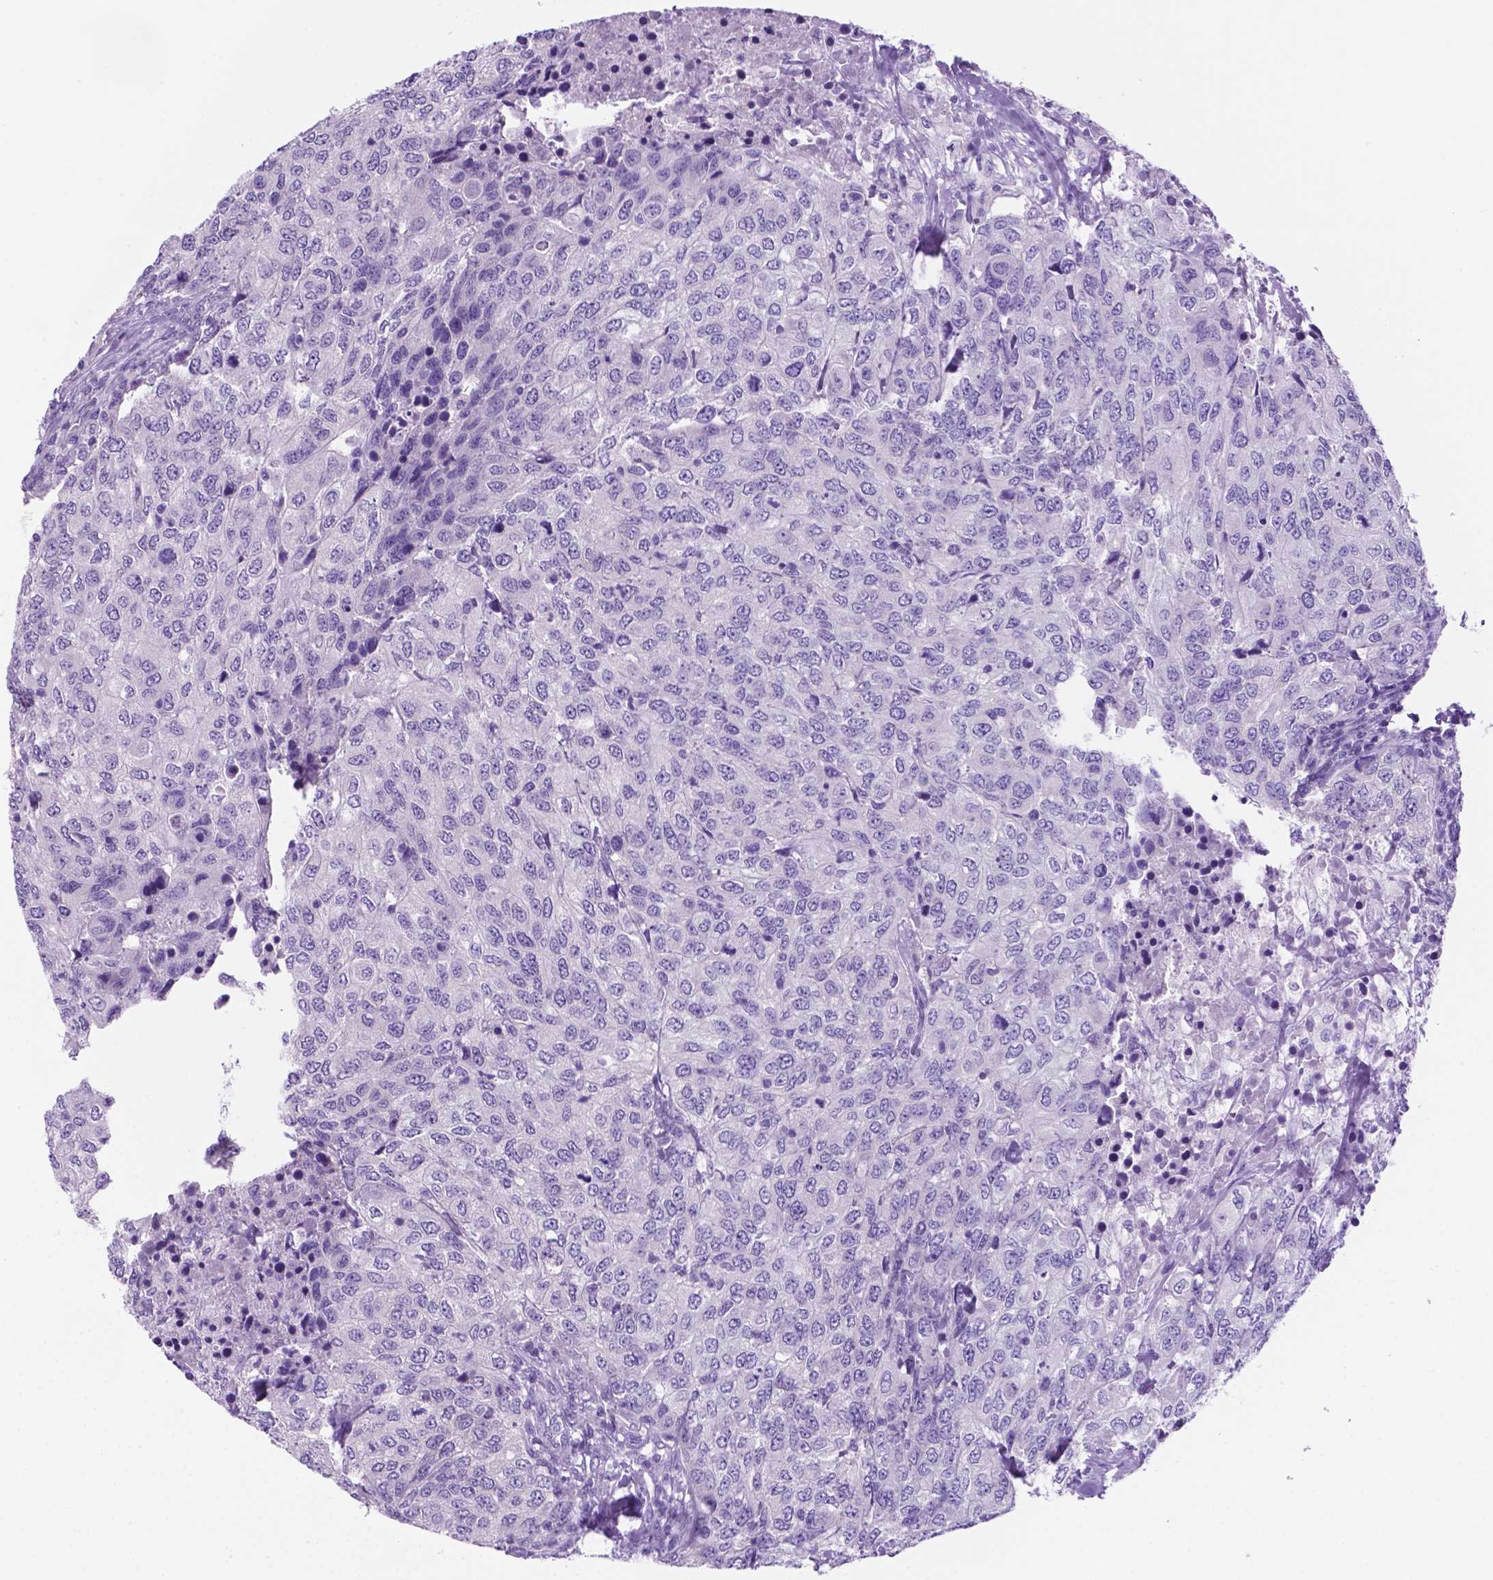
{"staining": {"intensity": "negative", "quantity": "none", "location": "none"}, "tissue": "urothelial cancer", "cell_type": "Tumor cells", "image_type": "cancer", "snomed": [{"axis": "morphology", "description": "Urothelial carcinoma, High grade"}, {"axis": "topography", "description": "Urinary bladder"}], "caption": "This is a image of immunohistochemistry (IHC) staining of urothelial cancer, which shows no staining in tumor cells. (Stains: DAB (3,3'-diaminobenzidine) IHC with hematoxylin counter stain, Microscopy: brightfield microscopy at high magnification).", "gene": "TMEM210", "patient": {"sex": "female", "age": 78}}